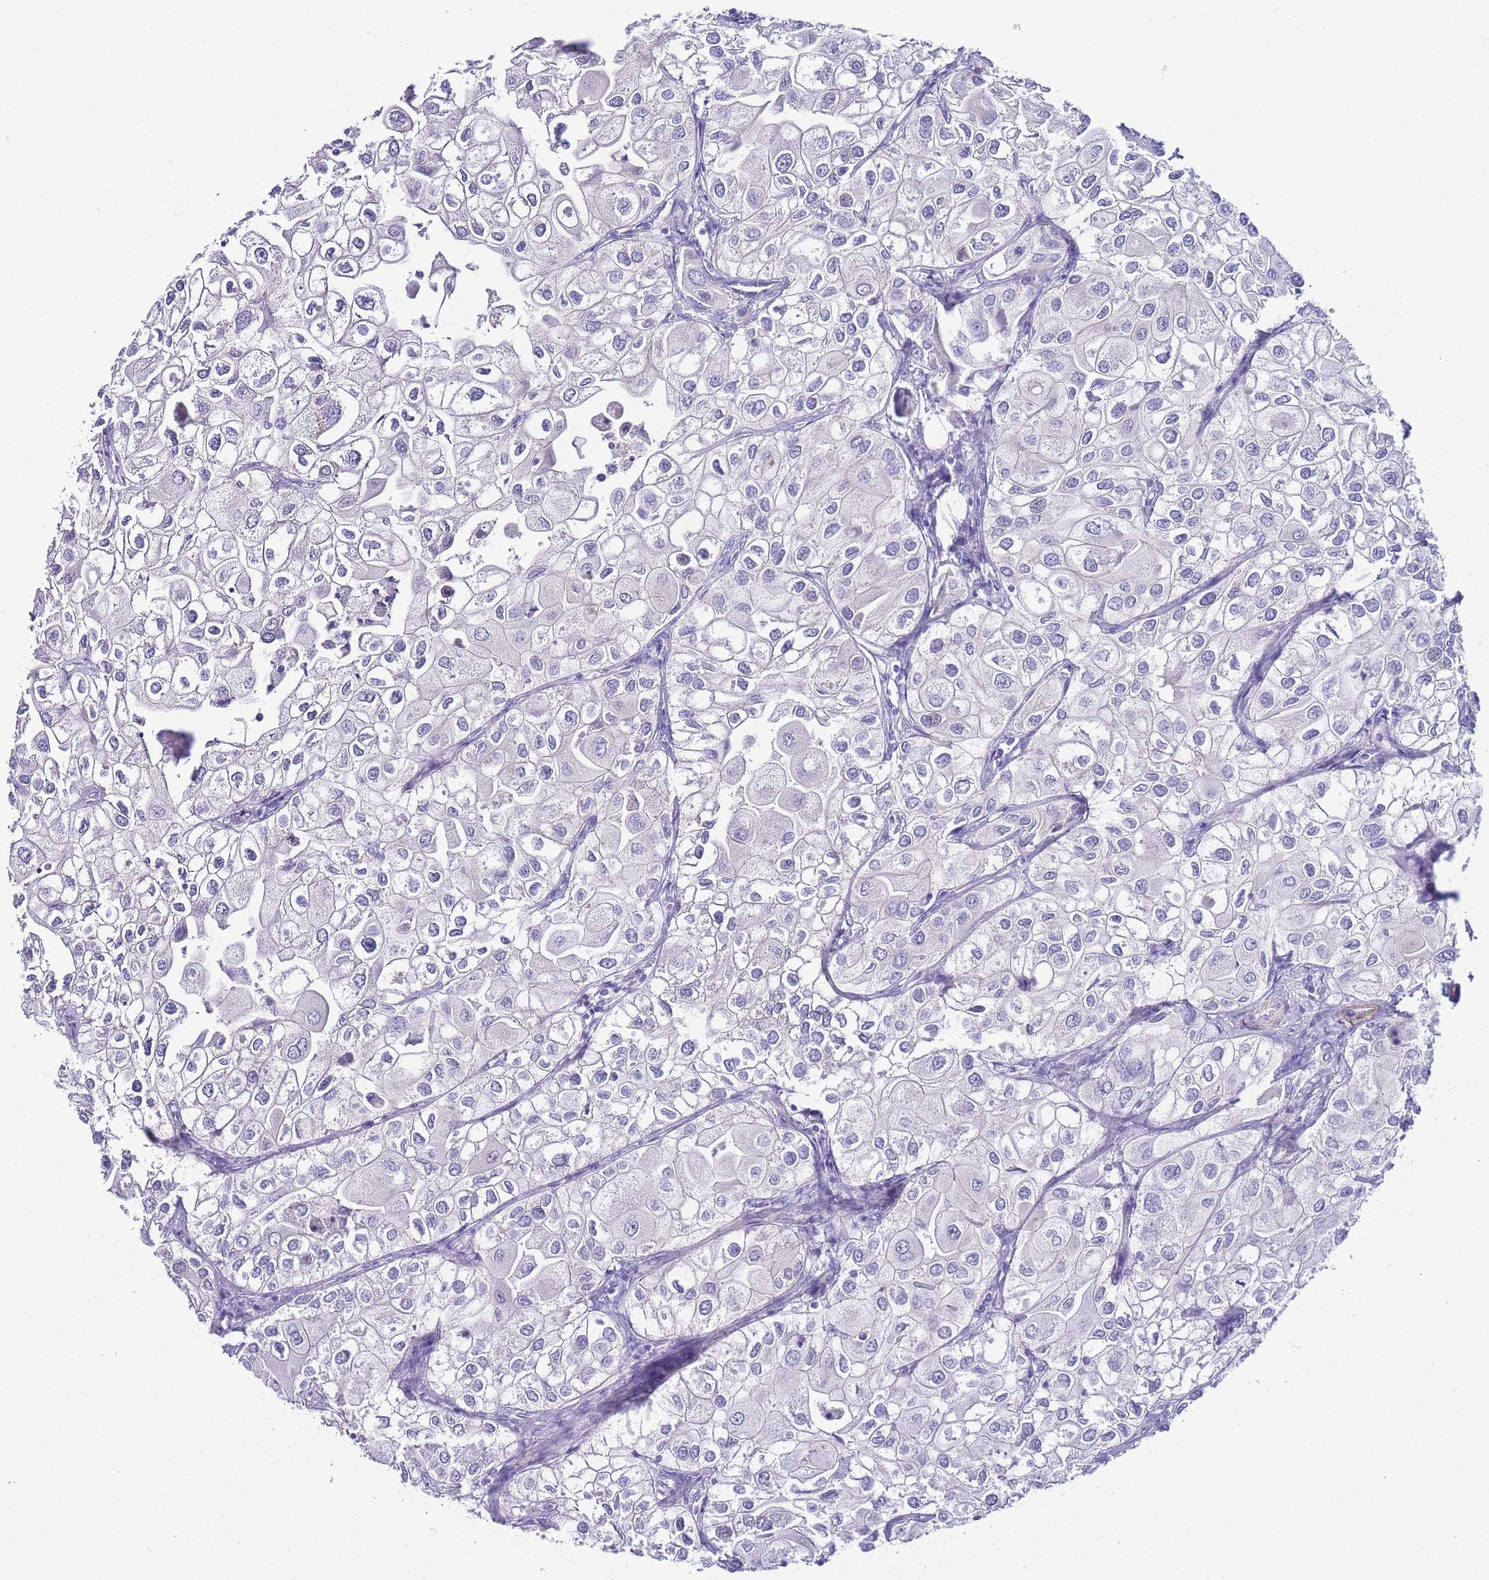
{"staining": {"intensity": "negative", "quantity": "none", "location": "none"}, "tissue": "urothelial cancer", "cell_type": "Tumor cells", "image_type": "cancer", "snomed": [{"axis": "morphology", "description": "Urothelial carcinoma, High grade"}, {"axis": "topography", "description": "Urinary bladder"}], "caption": "DAB (3,3'-diaminobenzidine) immunohistochemical staining of human urothelial carcinoma (high-grade) reveals no significant expression in tumor cells.", "gene": "PDCD7", "patient": {"sex": "male", "age": 64}}